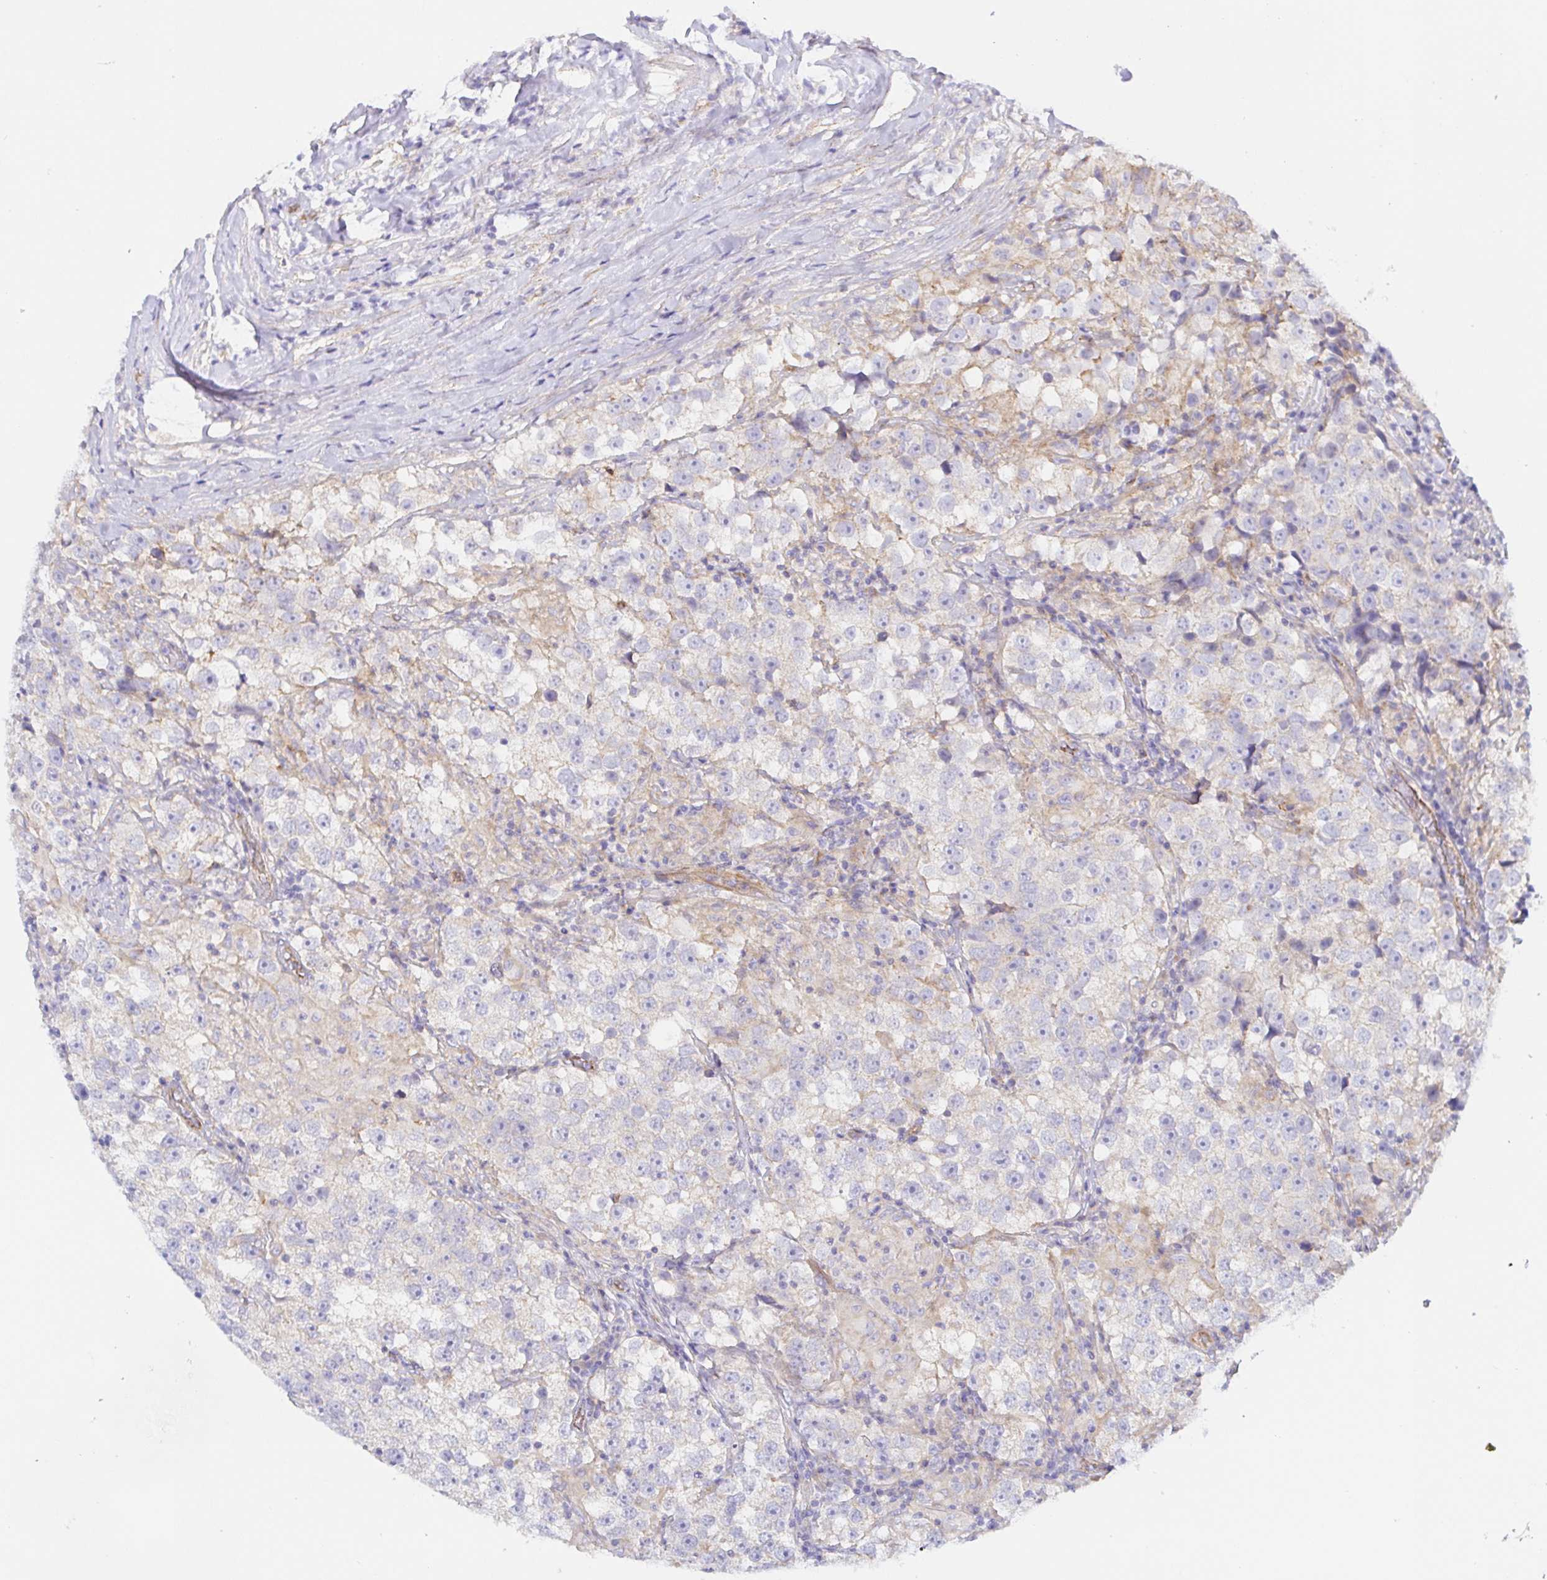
{"staining": {"intensity": "negative", "quantity": "none", "location": "none"}, "tissue": "testis cancer", "cell_type": "Tumor cells", "image_type": "cancer", "snomed": [{"axis": "morphology", "description": "Seminoma, NOS"}, {"axis": "topography", "description": "Testis"}], "caption": "Immunohistochemistry (IHC) histopathology image of seminoma (testis) stained for a protein (brown), which reveals no expression in tumor cells. The staining was performed using DAB (3,3'-diaminobenzidine) to visualize the protein expression in brown, while the nuclei were stained in blue with hematoxylin (Magnification: 20x).", "gene": "ARL4D", "patient": {"sex": "male", "age": 46}}